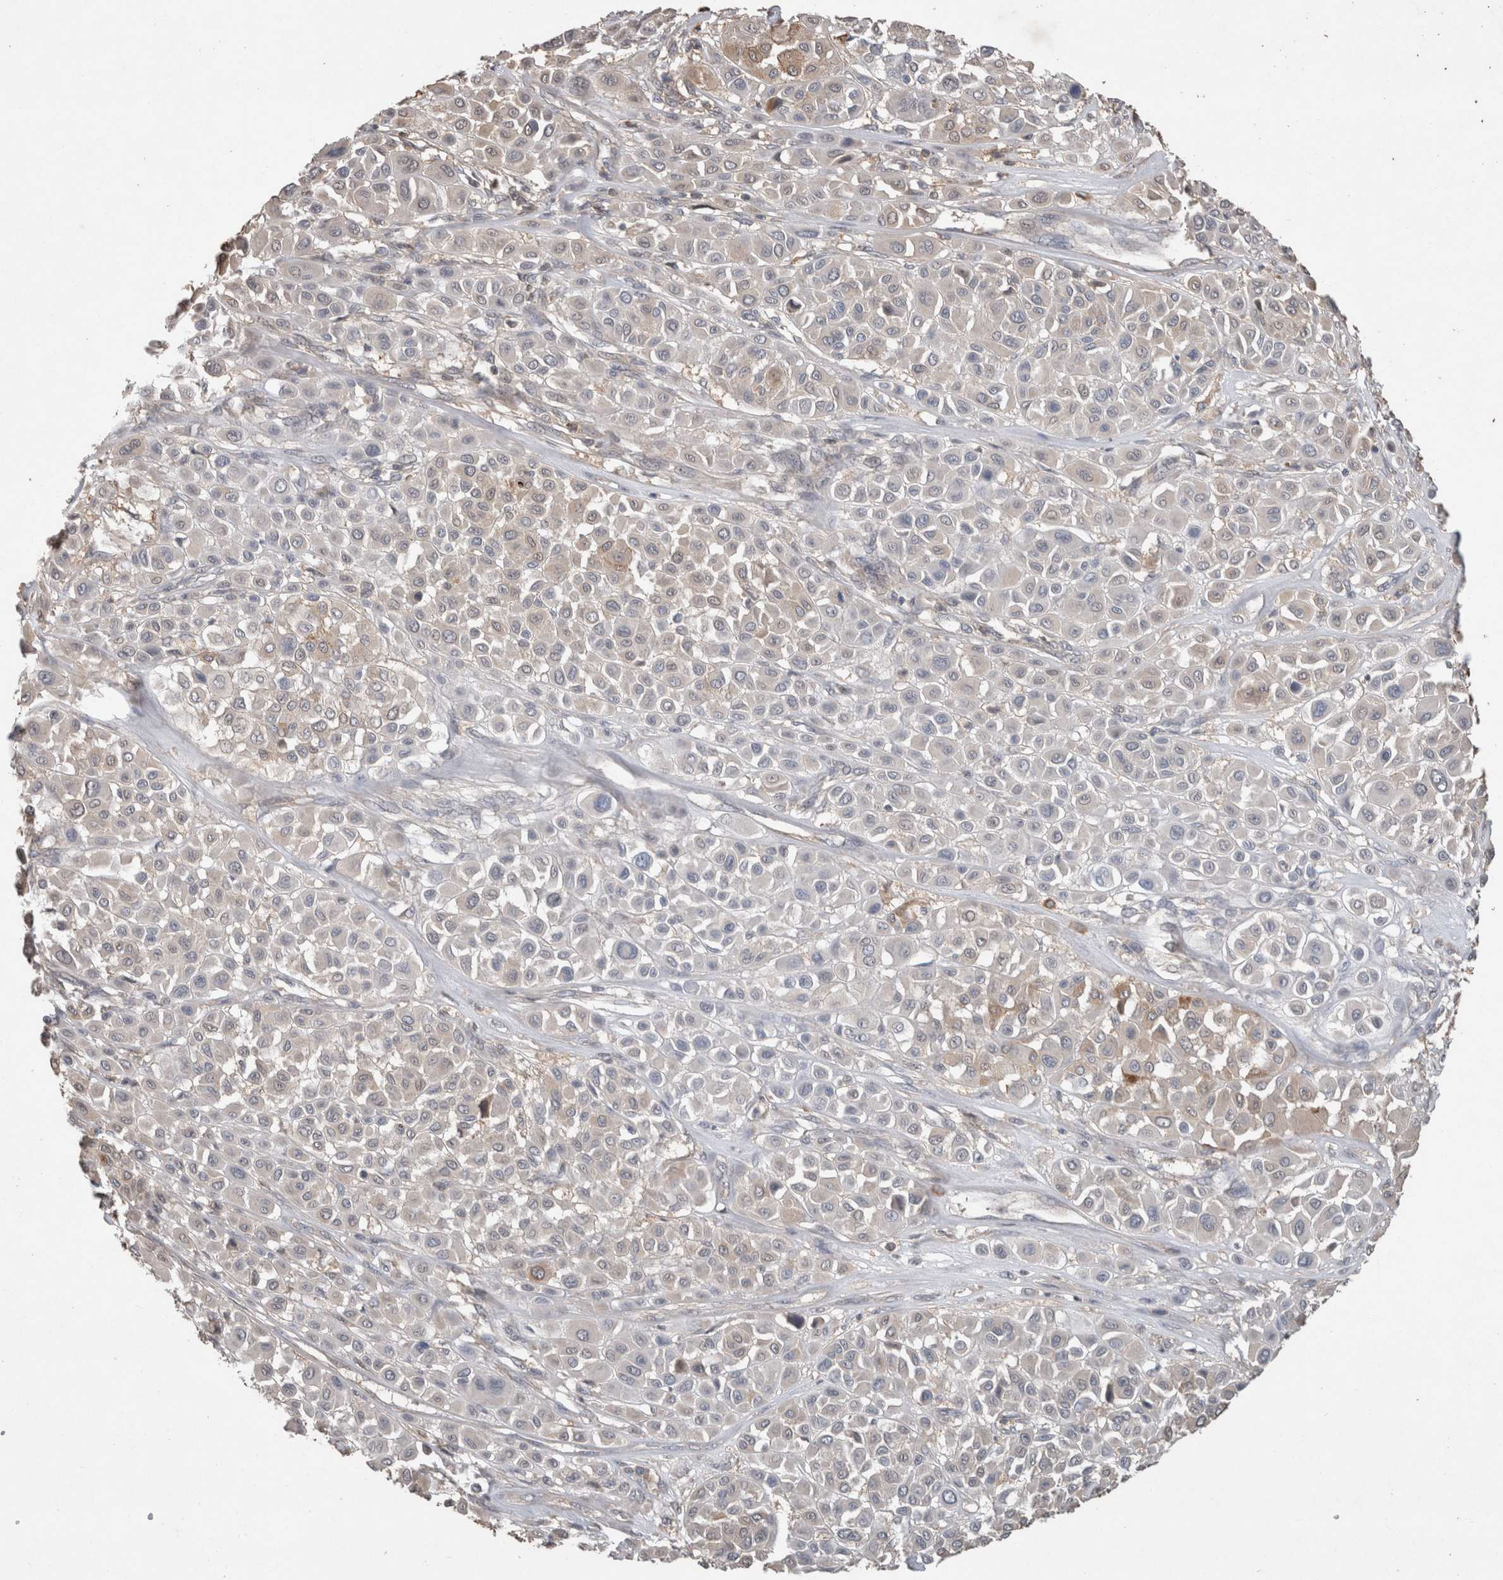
{"staining": {"intensity": "weak", "quantity": "<25%", "location": "cytoplasmic/membranous"}, "tissue": "melanoma", "cell_type": "Tumor cells", "image_type": "cancer", "snomed": [{"axis": "morphology", "description": "Malignant melanoma, Metastatic site"}, {"axis": "topography", "description": "Soft tissue"}], "caption": "A micrograph of human melanoma is negative for staining in tumor cells.", "gene": "TRIM5", "patient": {"sex": "male", "age": 41}}